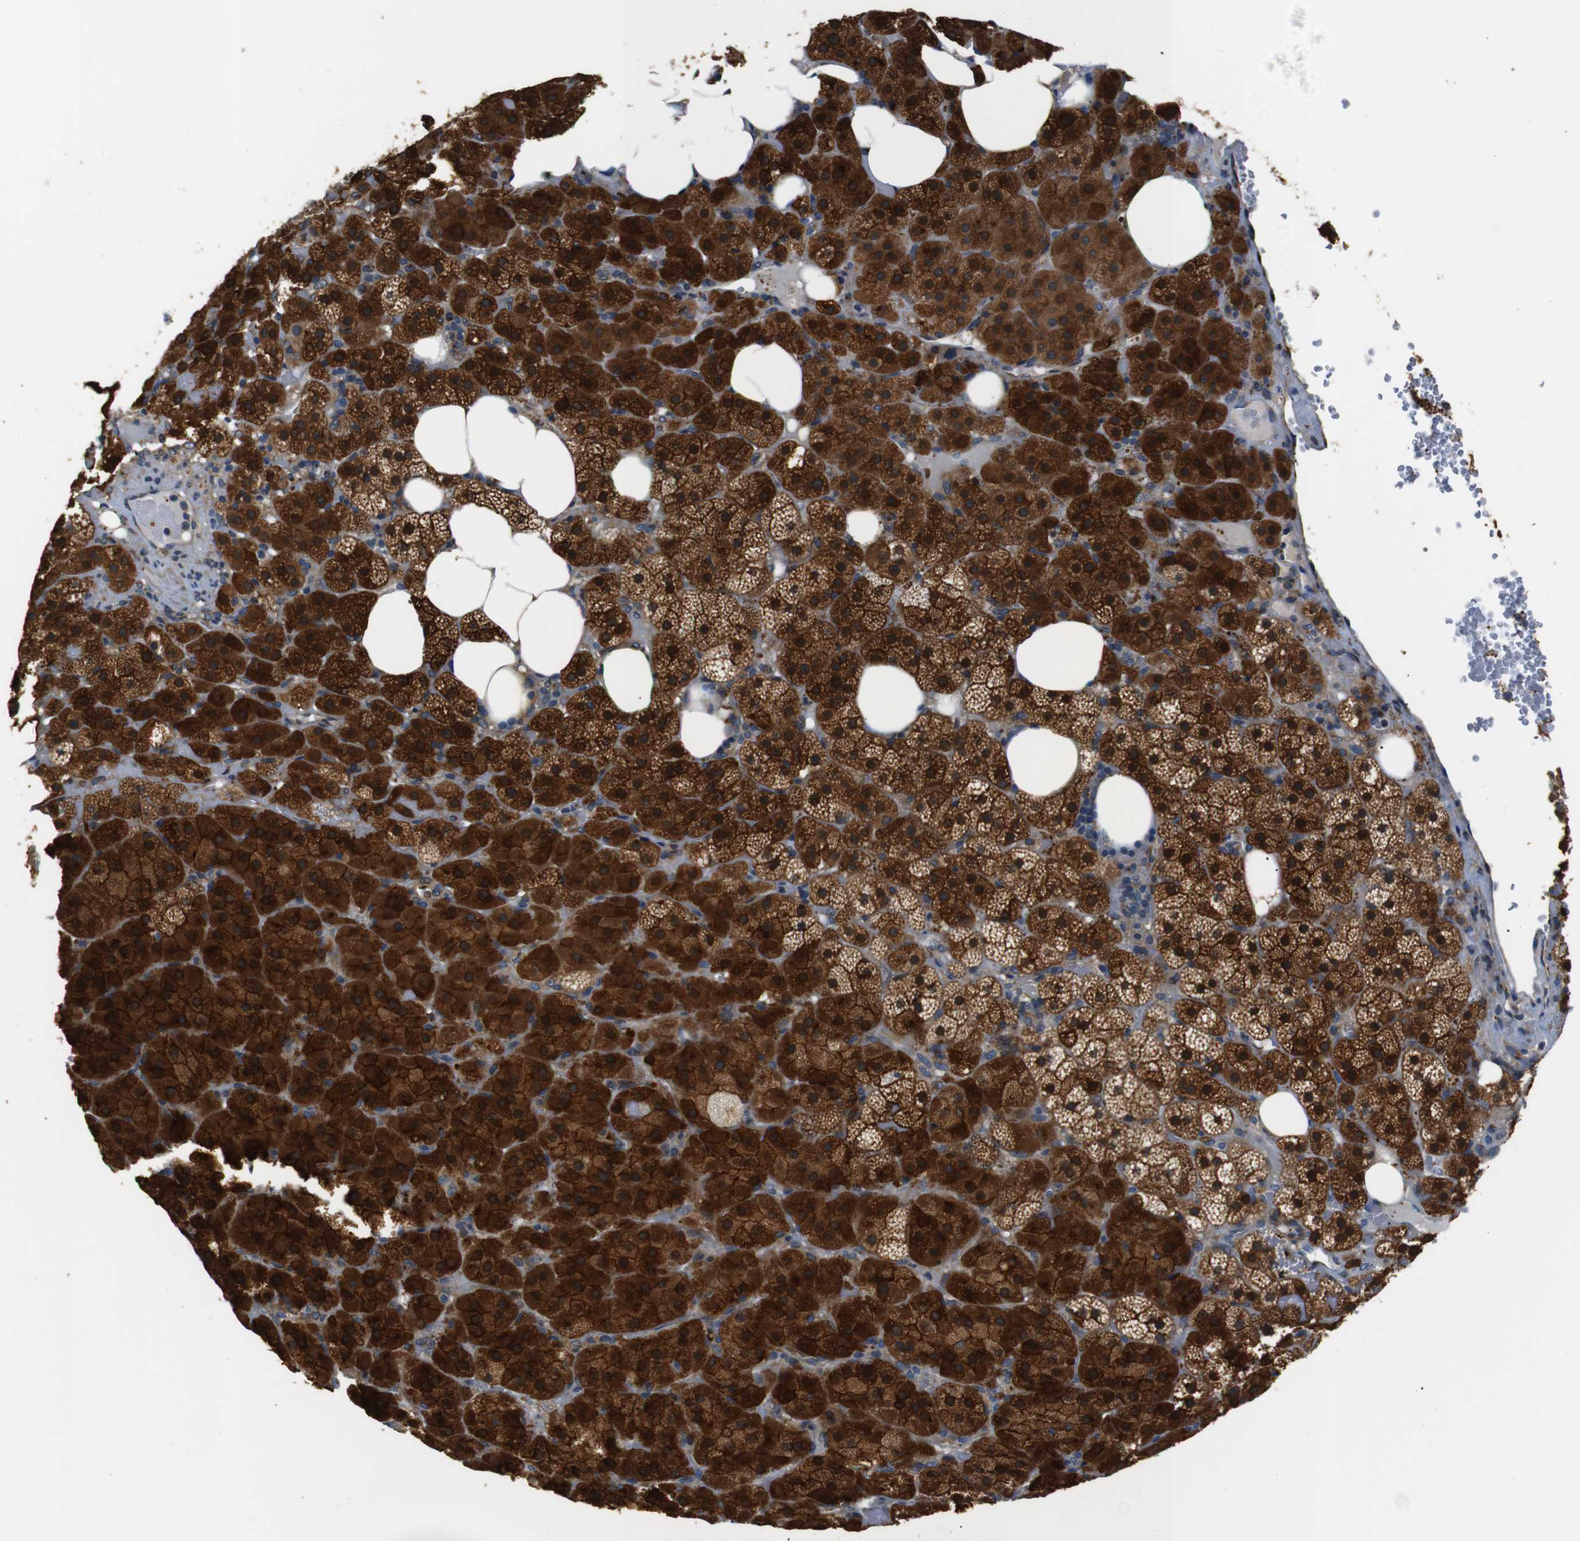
{"staining": {"intensity": "strong", "quantity": ">75%", "location": "cytoplasmic/membranous"}, "tissue": "adrenal gland", "cell_type": "Glandular cells", "image_type": "normal", "snomed": [{"axis": "morphology", "description": "Normal tissue, NOS"}, {"axis": "topography", "description": "Adrenal gland"}], "caption": "Glandular cells reveal high levels of strong cytoplasmic/membranous staining in approximately >75% of cells in benign human adrenal gland.", "gene": "TMED2", "patient": {"sex": "female", "age": 59}}